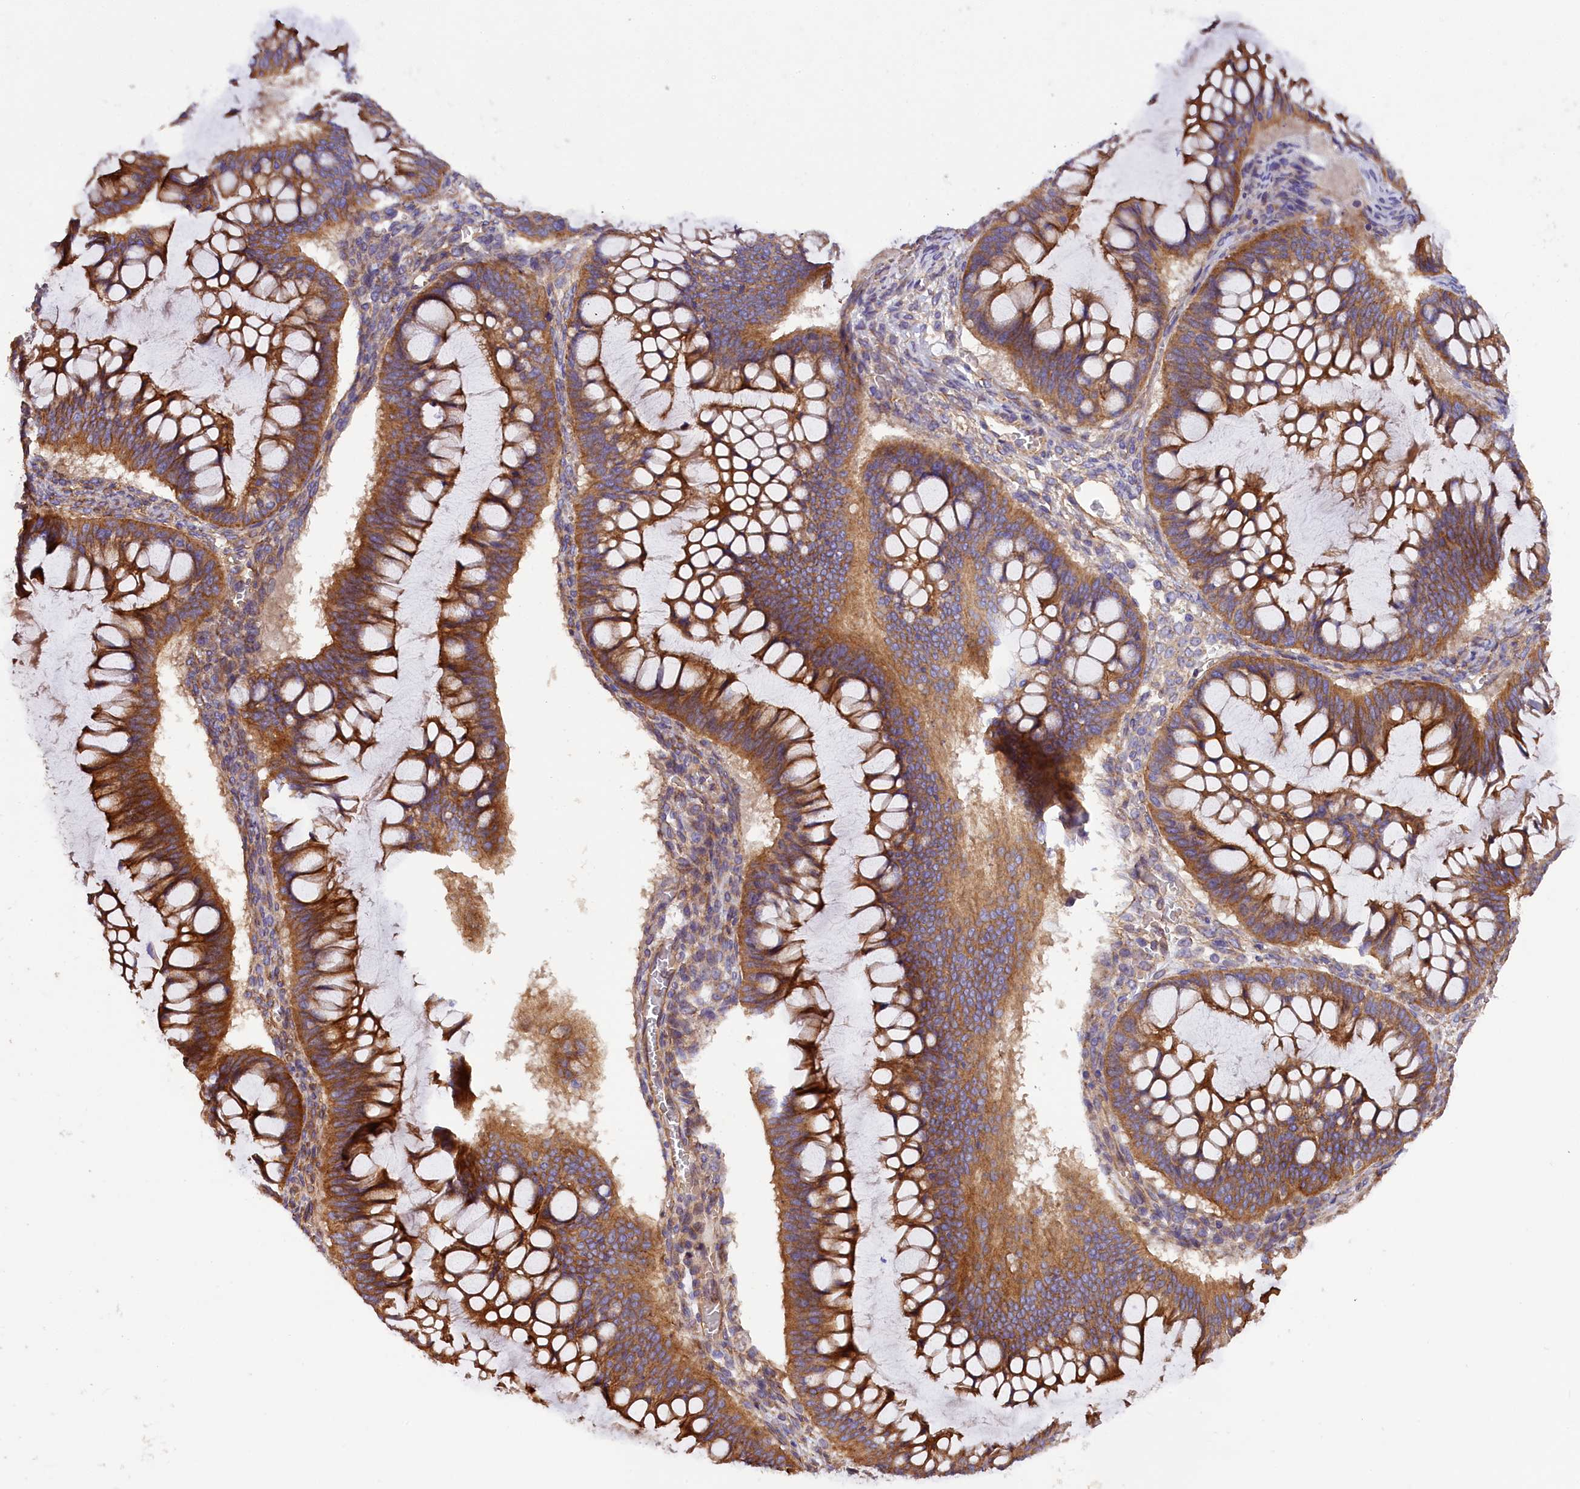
{"staining": {"intensity": "moderate", "quantity": ">75%", "location": "cytoplasmic/membranous"}, "tissue": "ovarian cancer", "cell_type": "Tumor cells", "image_type": "cancer", "snomed": [{"axis": "morphology", "description": "Cystadenocarcinoma, mucinous, NOS"}, {"axis": "topography", "description": "Ovary"}], "caption": "A histopathology image of ovarian cancer stained for a protein displays moderate cytoplasmic/membranous brown staining in tumor cells.", "gene": "ERMARD", "patient": {"sex": "female", "age": 73}}